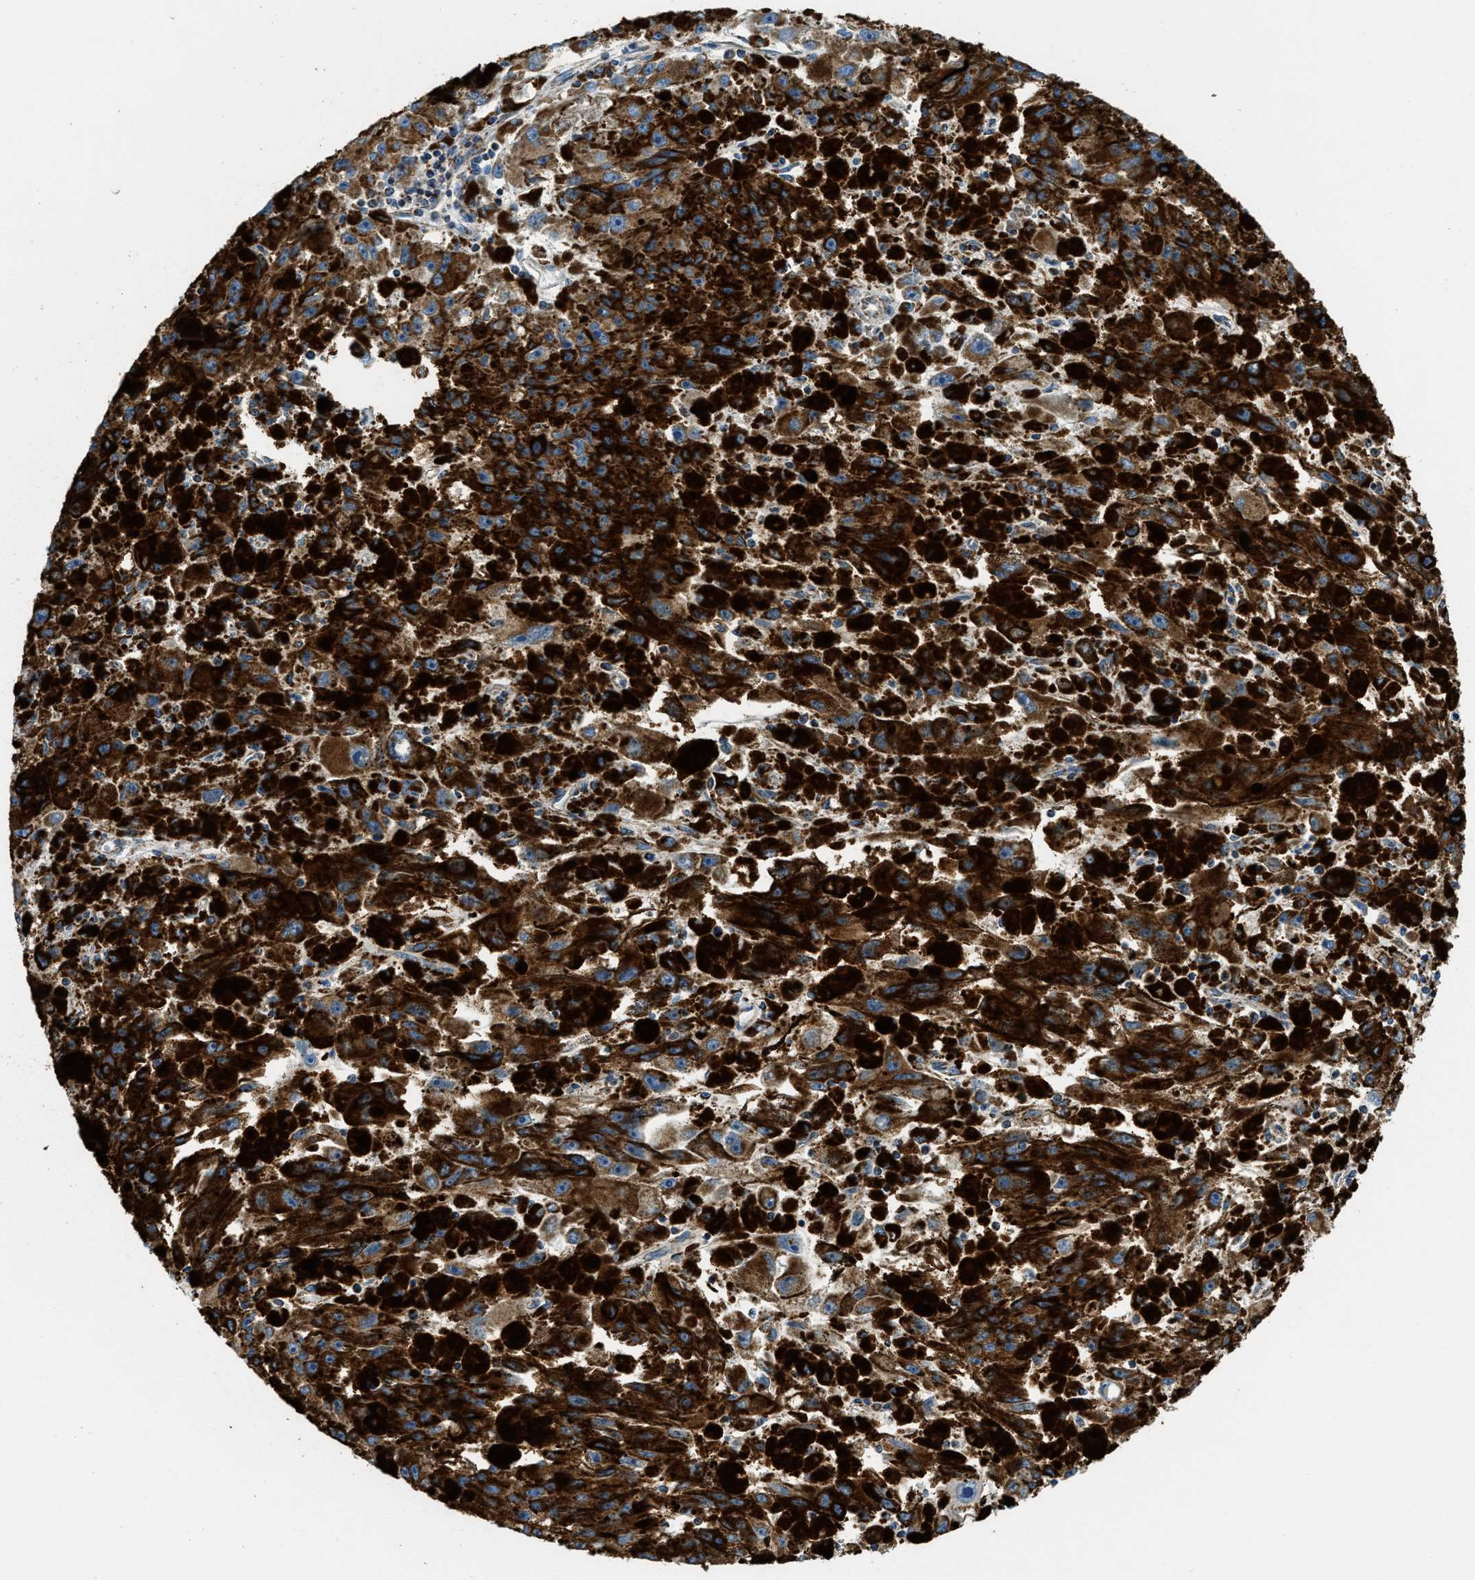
{"staining": {"intensity": "moderate", "quantity": ">75%", "location": "cytoplasmic/membranous"}, "tissue": "melanoma", "cell_type": "Tumor cells", "image_type": "cancer", "snomed": [{"axis": "morphology", "description": "Malignant melanoma, NOS"}, {"axis": "topography", "description": "Skin"}], "caption": "Protein expression analysis of human melanoma reveals moderate cytoplasmic/membranous positivity in approximately >75% of tumor cells. Immunohistochemistry (ihc) stains the protein of interest in brown and the nuclei are stained blue.", "gene": "STK33", "patient": {"sex": "female", "age": 104}}